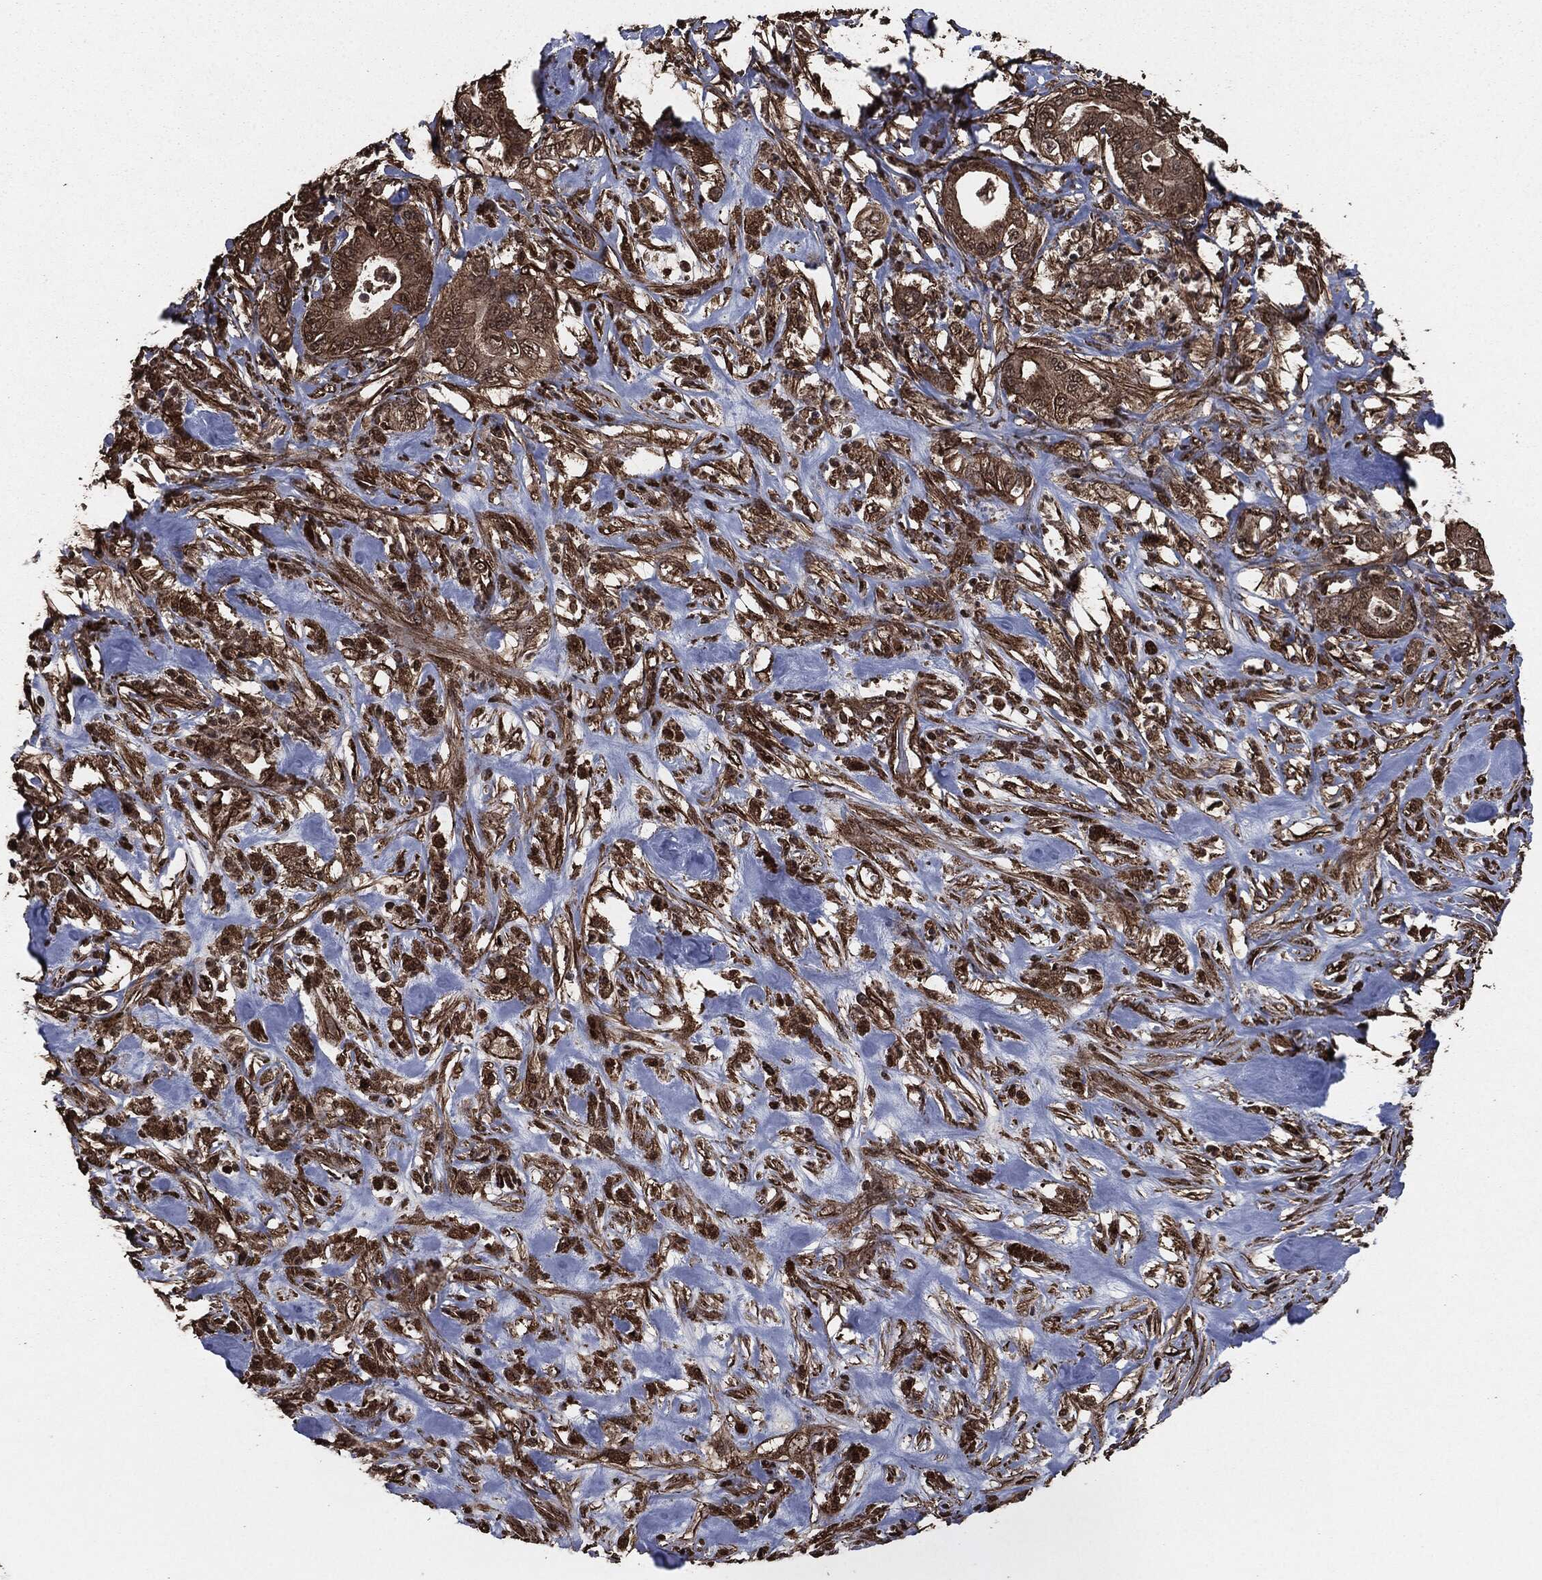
{"staining": {"intensity": "moderate", "quantity": ">75%", "location": "cytoplasmic/membranous"}, "tissue": "pancreatic cancer", "cell_type": "Tumor cells", "image_type": "cancer", "snomed": [{"axis": "morphology", "description": "Adenocarcinoma, NOS"}, {"axis": "topography", "description": "Pancreas"}], "caption": "Pancreatic cancer was stained to show a protein in brown. There is medium levels of moderate cytoplasmic/membranous positivity in about >75% of tumor cells.", "gene": "EGFR", "patient": {"sex": "male", "age": 71}}